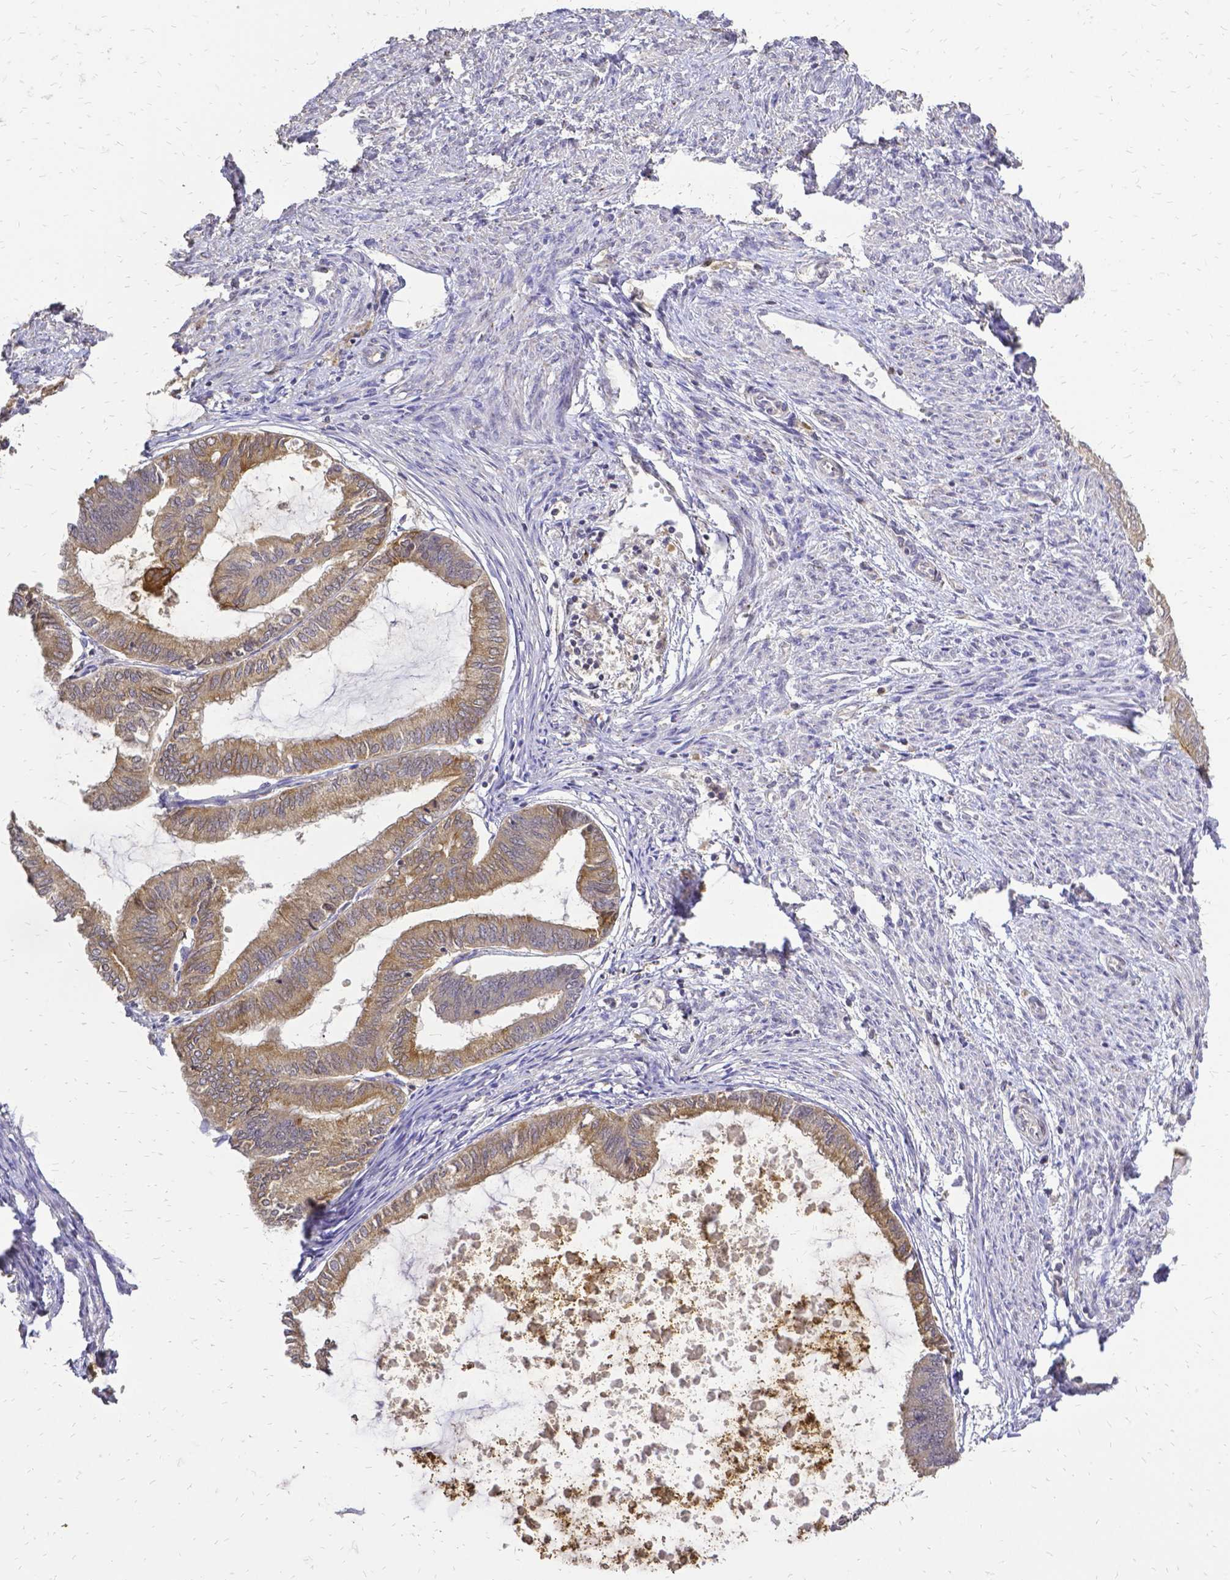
{"staining": {"intensity": "moderate", "quantity": ">75%", "location": "cytoplasmic/membranous"}, "tissue": "endometrial cancer", "cell_type": "Tumor cells", "image_type": "cancer", "snomed": [{"axis": "morphology", "description": "Adenocarcinoma, NOS"}, {"axis": "topography", "description": "Endometrium"}], "caption": "Protein staining of endometrial cancer (adenocarcinoma) tissue reveals moderate cytoplasmic/membranous staining in about >75% of tumor cells.", "gene": "CIB1", "patient": {"sex": "female", "age": 86}}